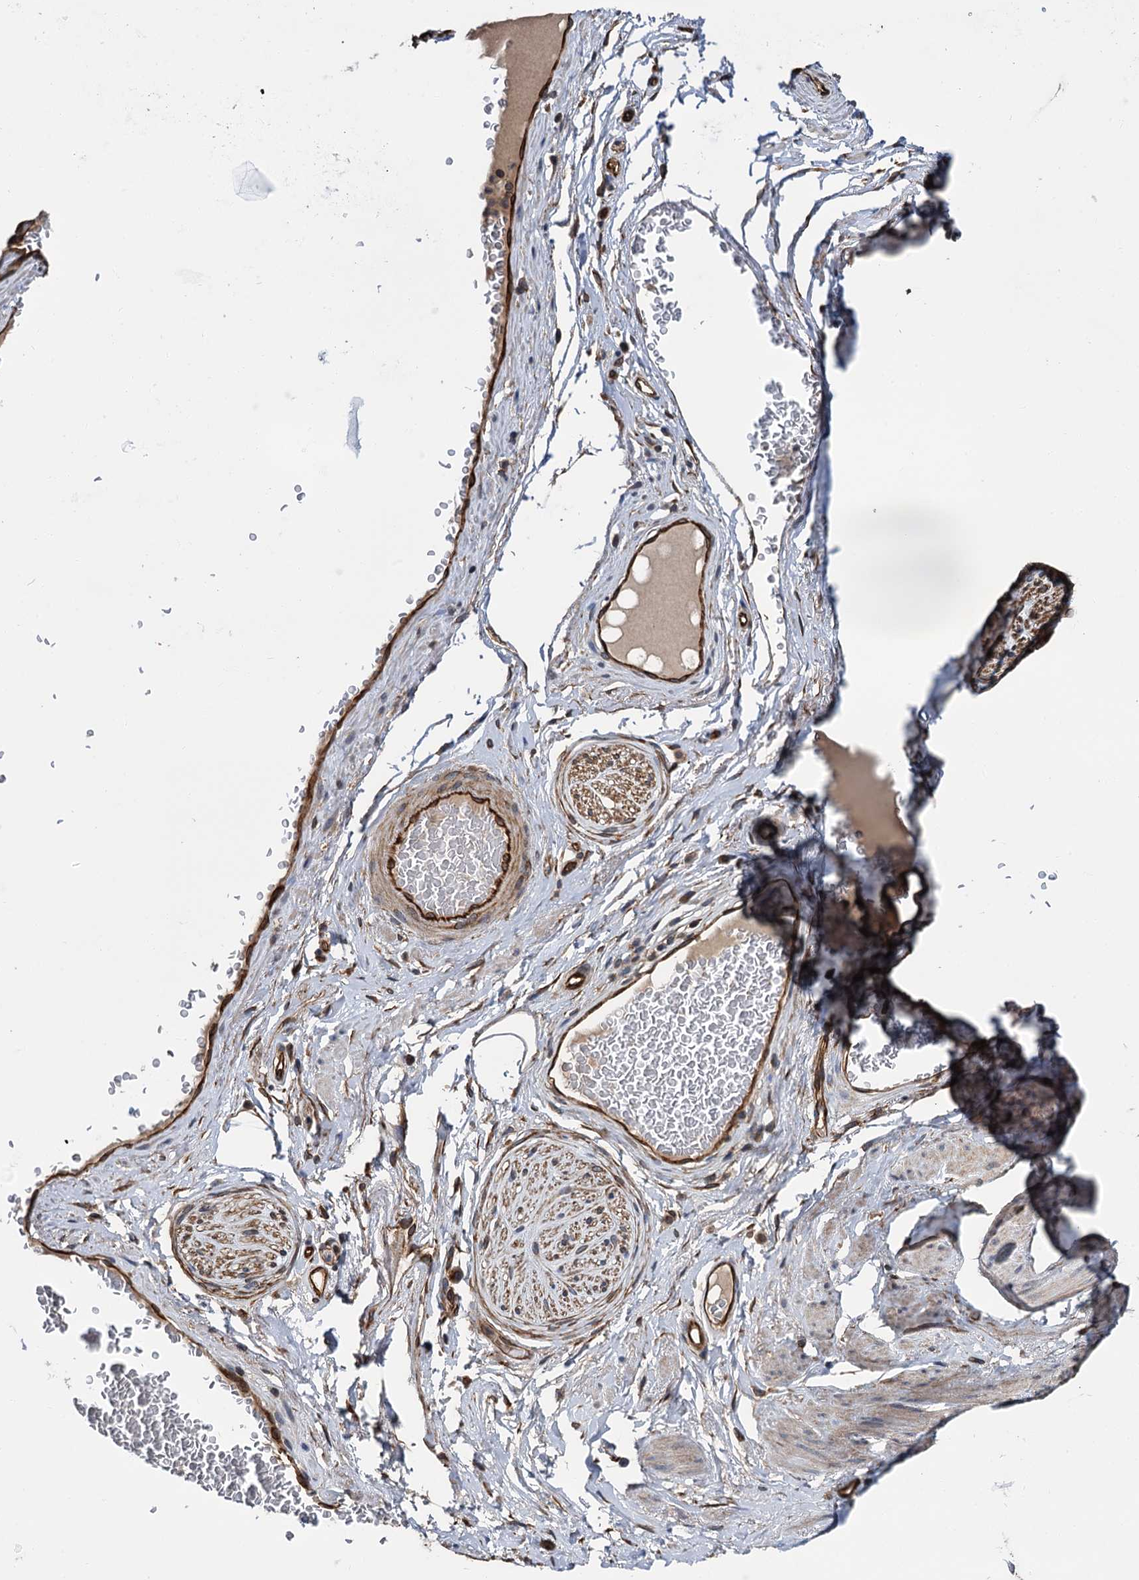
{"staining": {"intensity": "negative", "quantity": "none", "location": "none"}, "tissue": "adipose tissue", "cell_type": "Adipocytes", "image_type": "normal", "snomed": [{"axis": "morphology", "description": "Normal tissue, NOS"}, {"axis": "morphology", "description": "Adenocarcinoma, NOS"}, {"axis": "topography", "description": "Rectum"}, {"axis": "topography", "description": "Vagina"}, {"axis": "topography", "description": "Peripheral nerve tissue"}], "caption": "High power microscopy image of an immunohistochemistry photomicrograph of unremarkable adipose tissue, revealing no significant staining in adipocytes.", "gene": "ZFYVE19", "patient": {"sex": "female", "age": 71}}